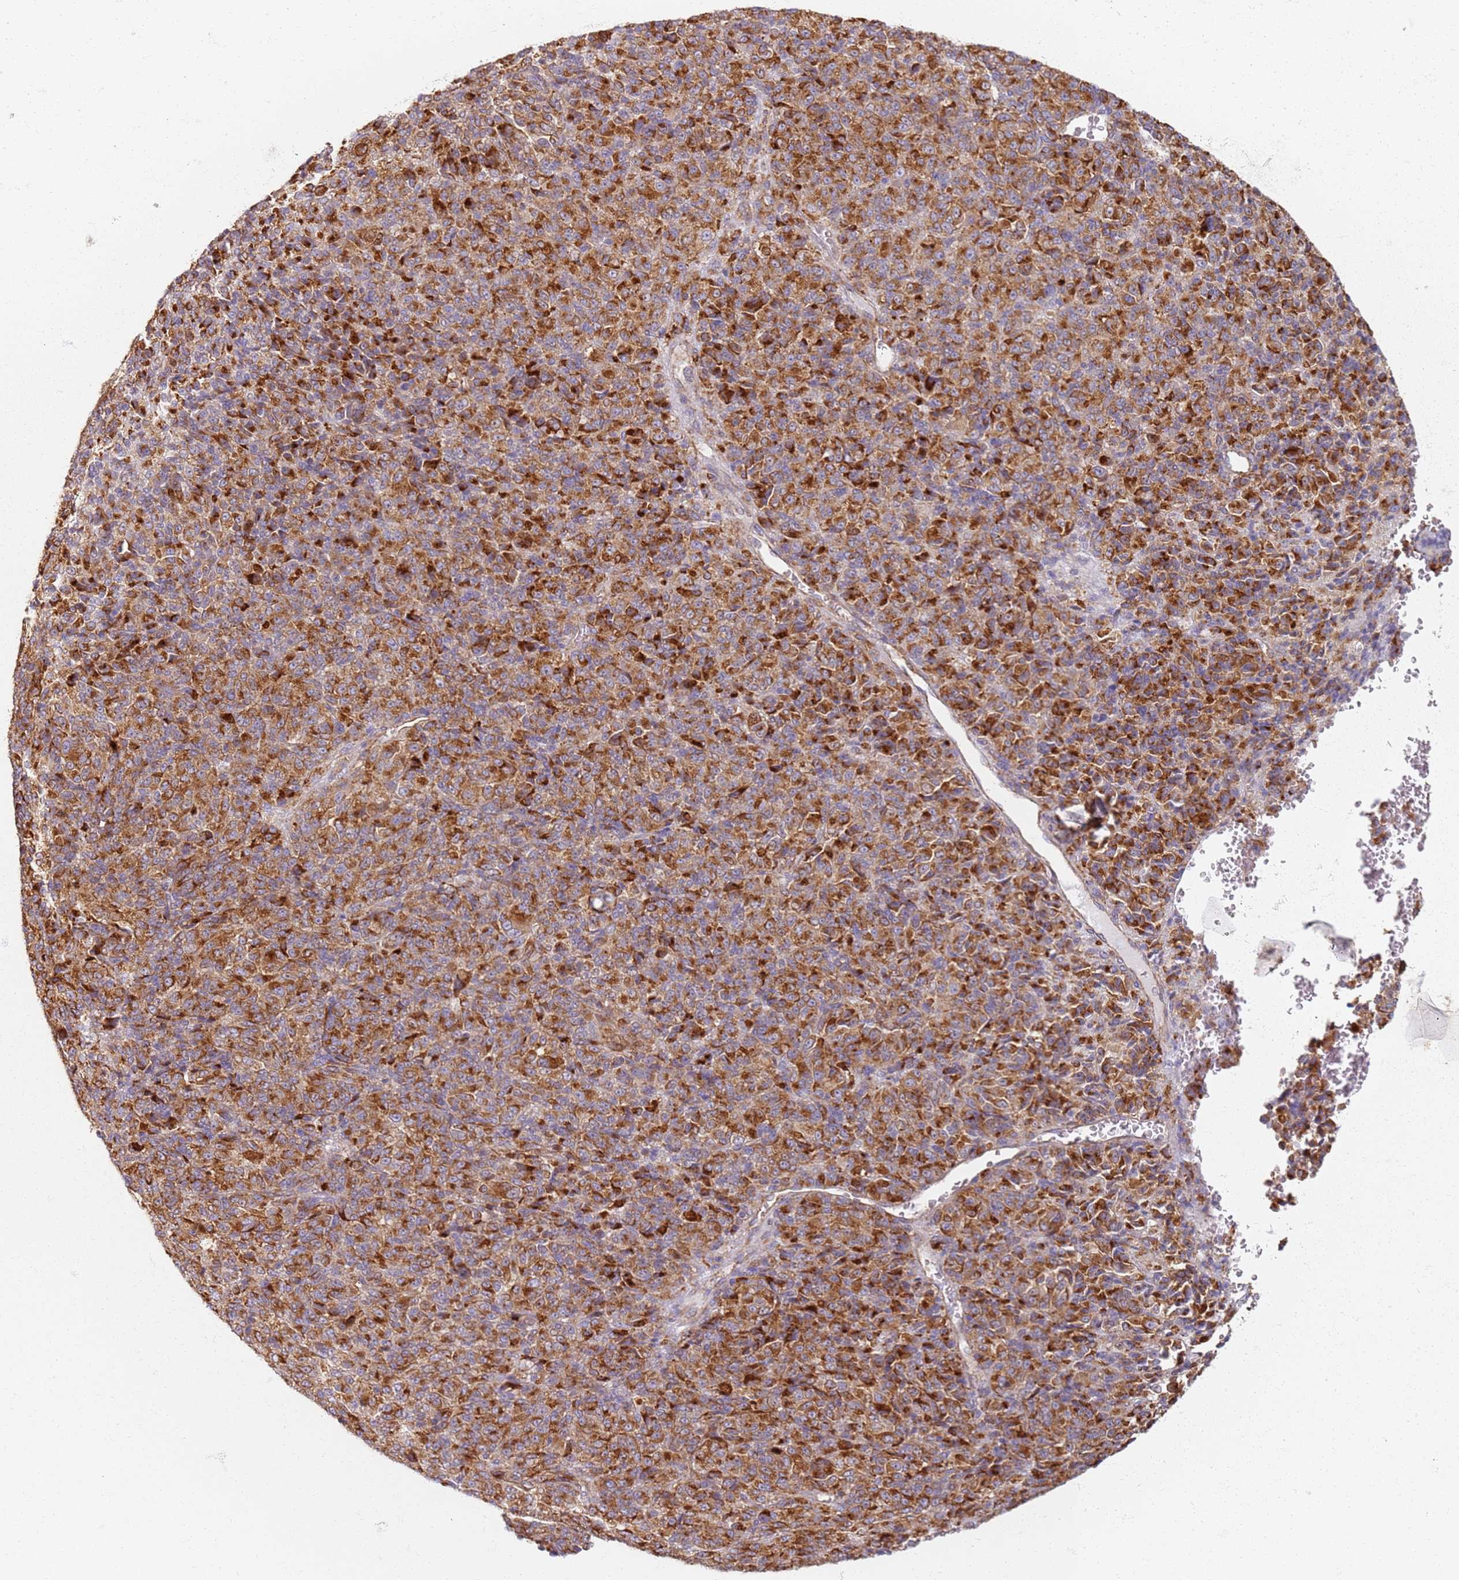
{"staining": {"intensity": "strong", "quantity": ">75%", "location": "cytoplasmic/membranous"}, "tissue": "melanoma", "cell_type": "Tumor cells", "image_type": "cancer", "snomed": [{"axis": "morphology", "description": "Malignant melanoma, Metastatic site"}, {"axis": "topography", "description": "Brain"}], "caption": "Malignant melanoma (metastatic site) stained for a protein (brown) reveals strong cytoplasmic/membranous positive positivity in approximately >75% of tumor cells.", "gene": "PROKR2", "patient": {"sex": "female", "age": 56}}